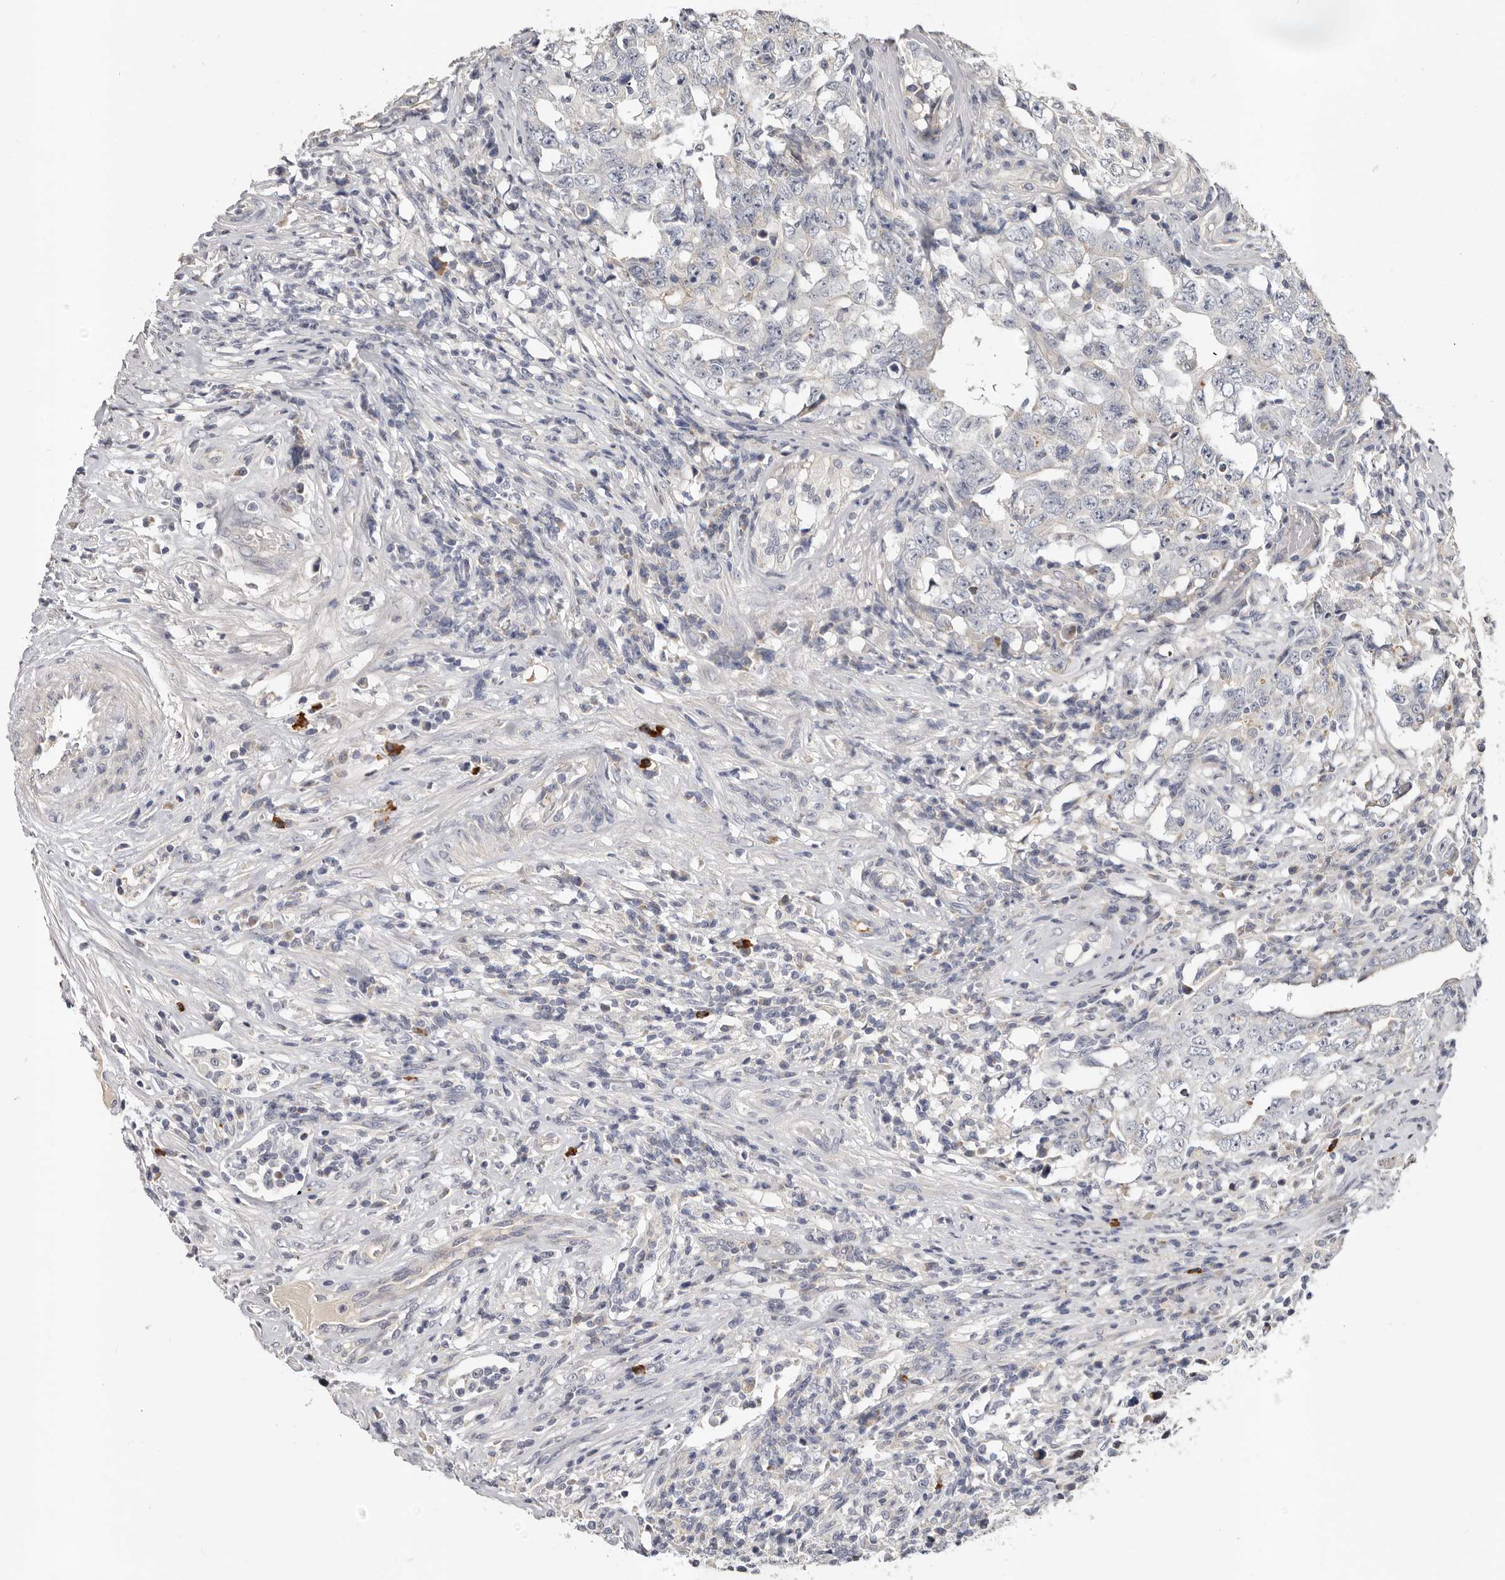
{"staining": {"intensity": "negative", "quantity": "none", "location": "none"}, "tissue": "testis cancer", "cell_type": "Tumor cells", "image_type": "cancer", "snomed": [{"axis": "morphology", "description": "Carcinoma, Embryonal, NOS"}, {"axis": "topography", "description": "Testis"}], "caption": "DAB immunohistochemical staining of embryonal carcinoma (testis) reveals no significant expression in tumor cells.", "gene": "SPTA1", "patient": {"sex": "male", "age": 26}}